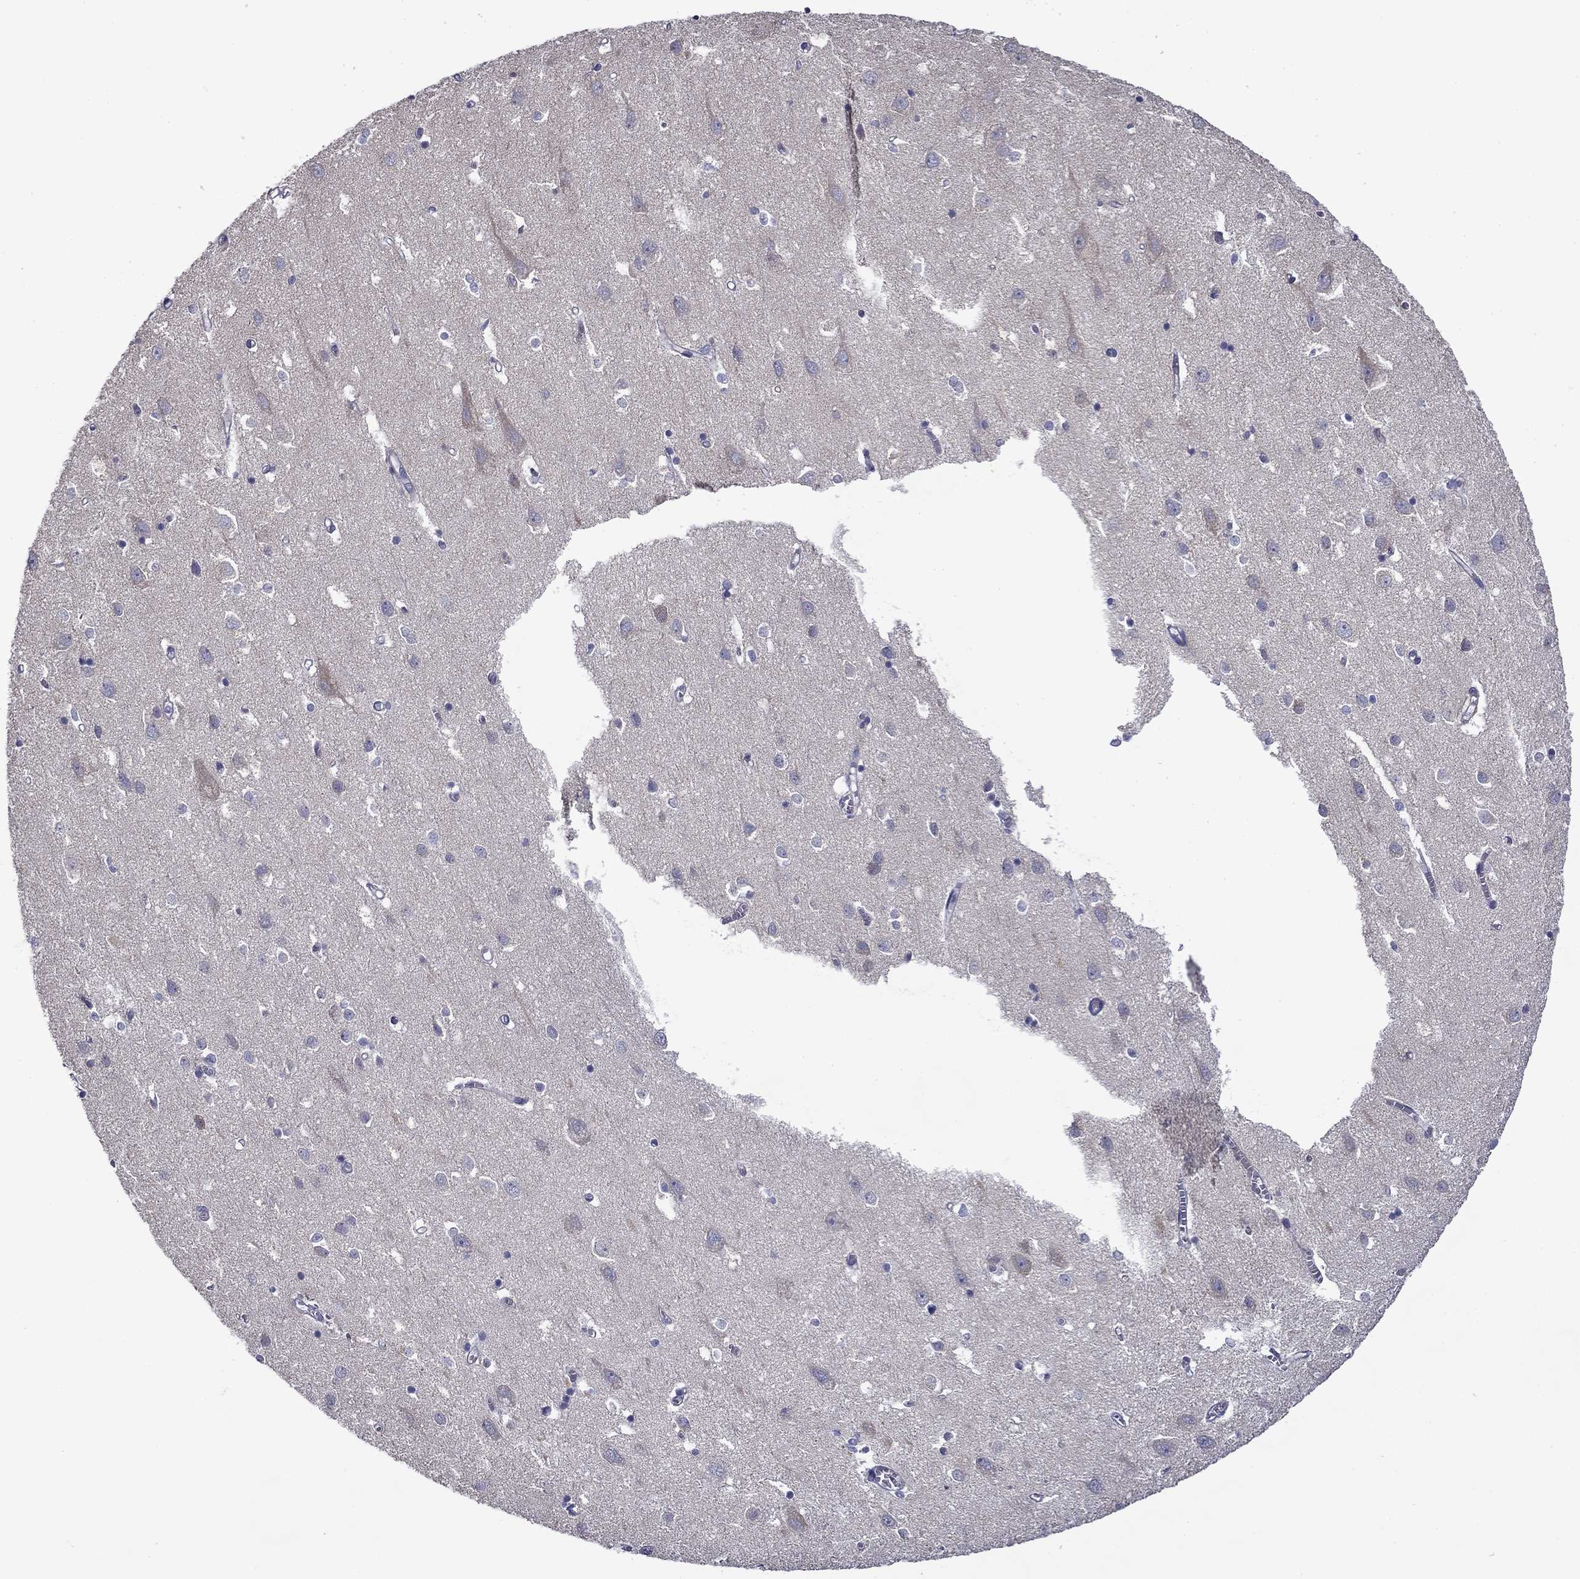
{"staining": {"intensity": "negative", "quantity": "none", "location": "none"}, "tissue": "cerebral cortex", "cell_type": "Endothelial cells", "image_type": "normal", "snomed": [{"axis": "morphology", "description": "Normal tissue, NOS"}, {"axis": "topography", "description": "Cerebral cortex"}], "caption": "Endothelial cells are negative for brown protein staining in benign cerebral cortex. (DAB IHC with hematoxylin counter stain).", "gene": "SPATA7", "patient": {"sex": "male", "age": 70}}